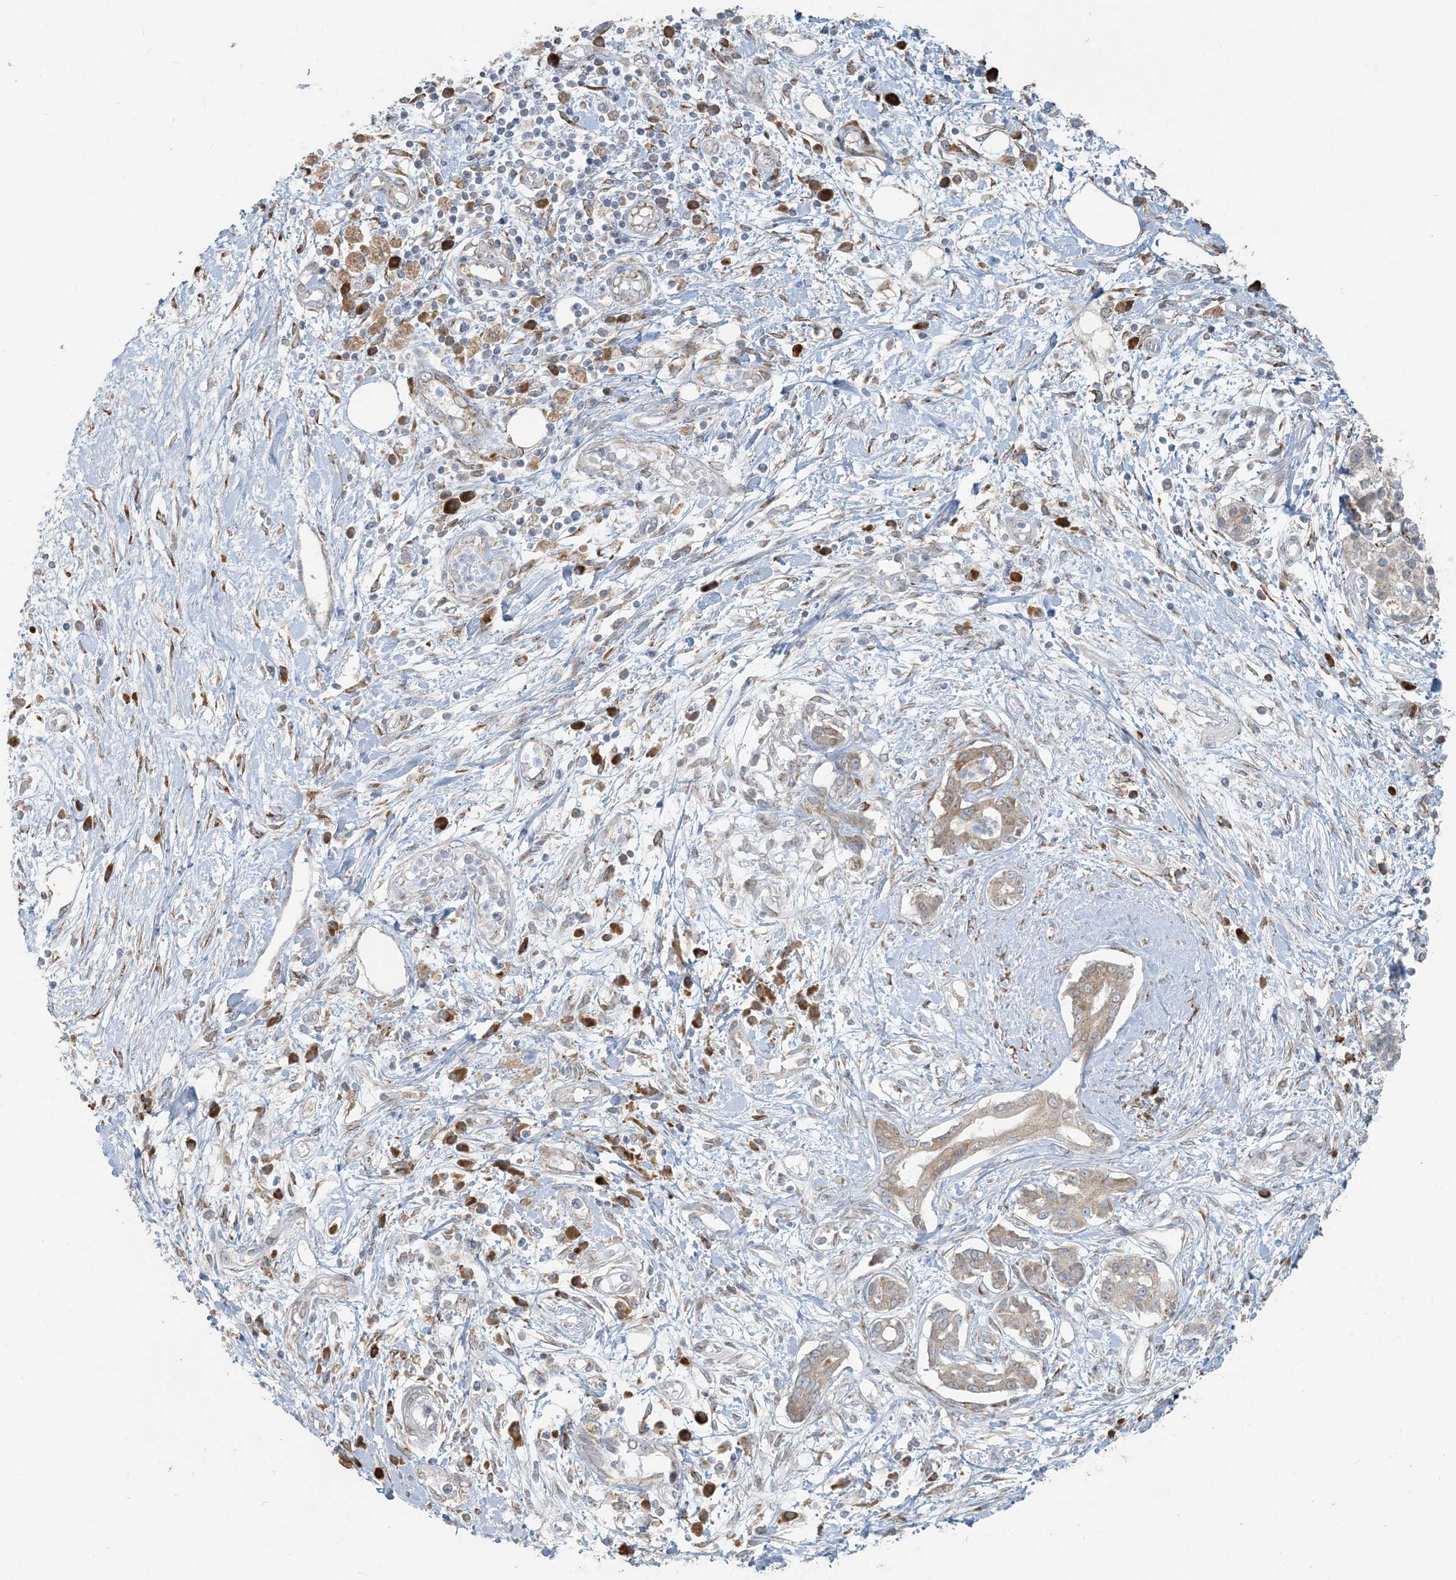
{"staining": {"intensity": "moderate", "quantity": ">75%", "location": "cytoplasmic/membranous"}, "tissue": "pancreatic cancer", "cell_type": "Tumor cells", "image_type": "cancer", "snomed": [{"axis": "morphology", "description": "Adenocarcinoma, NOS"}, {"axis": "topography", "description": "Pancreas"}], "caption": "Brown immunohistochemical staining in human pancreatic adenocarcinoma displays moderate cytoplasmic/membranous expression in about >75% of tumor cells.", "gene": "HACL1", "patient": {"sex": "female", "age": 56}}